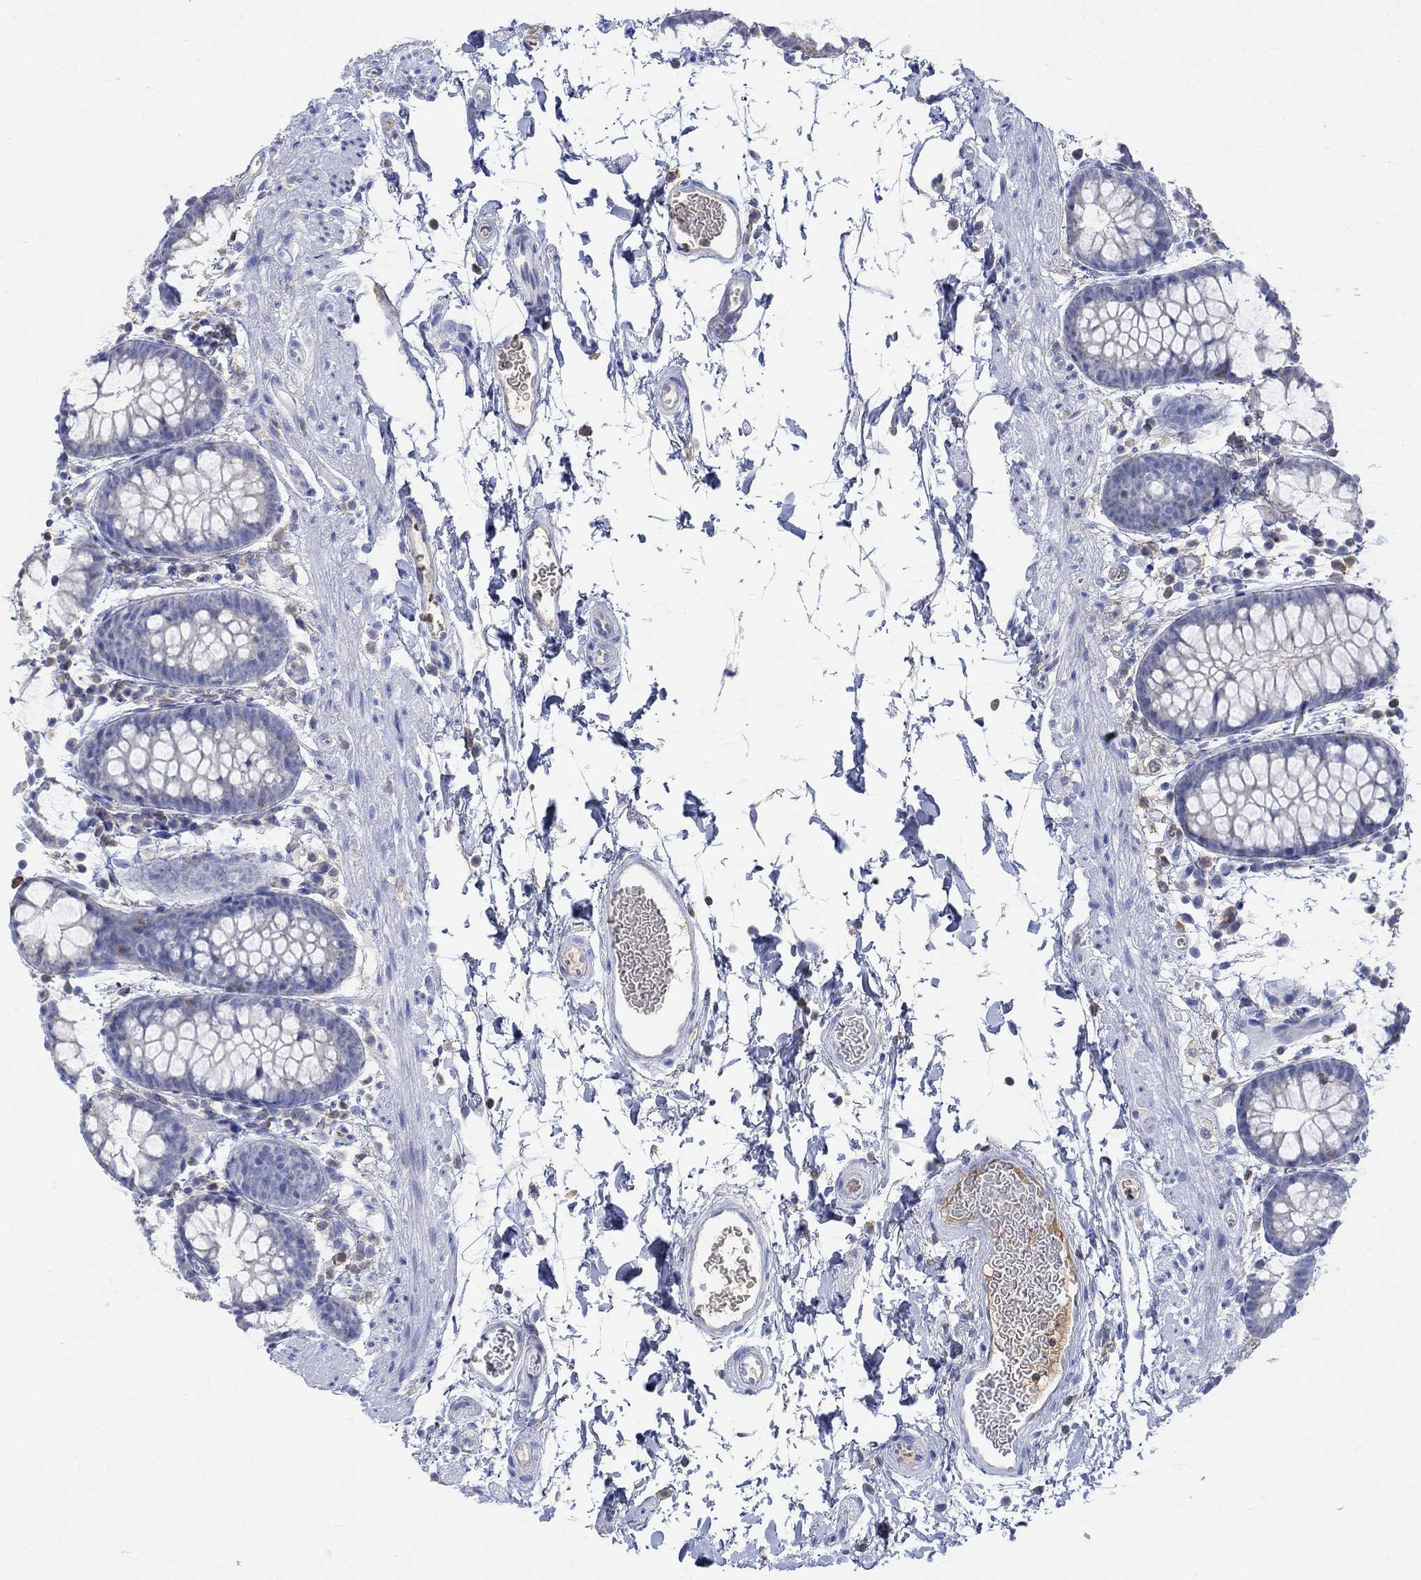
{"staining": {"intensity": "negative", "quantity": "none", "location": "none"}, "tissue": "rectum", "cell_type": "Glandular cells", "image_type": "normal", "snomed": [{"axis": "morphology", "description": "Normal tissue, NOS"}, {"axis": "topography", "description": "Rectum"}], "caption": "There is no significant staining in glandular cells of rectum. Brightfield microscopy of IHC stained with DAB (3,3'-diaminobenzidine) (brown) and hematoxylin (blue), captured at high magnification.", "gene": "GCM1", "patient": {"sex": "male", "age": 57}}